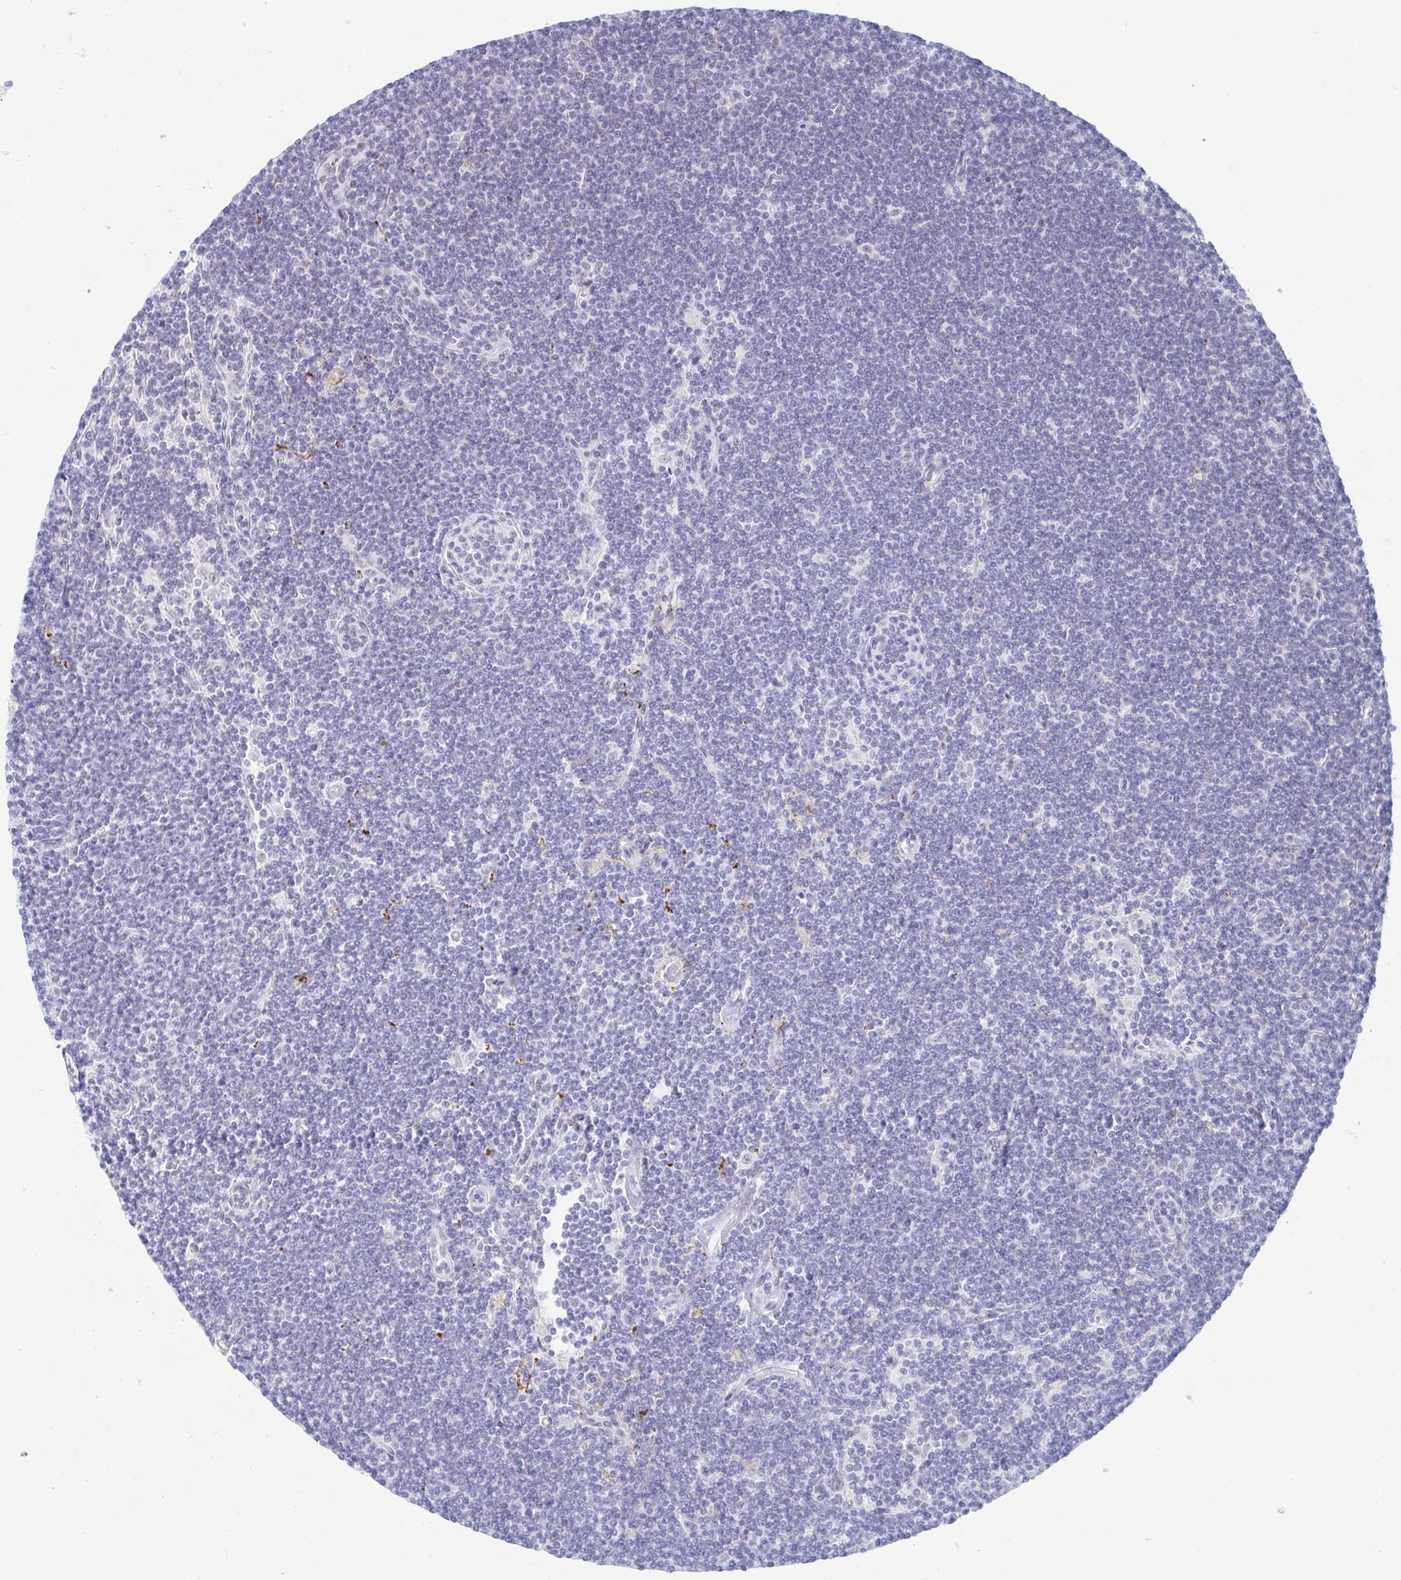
{"staining": {"intensity": "negative", "quantity": "none", "location": "none"}, "tissue": "lymphoma", "cell_type": "Tumor cells", "image_type": "cancer", "snomed": [{"axis": "morphology", "description": "Malignant lymphoma, non-Hodgkin's type, Low grade"}, {"axis": "topography", "description": "Lymph node"}], "caption": "The photomicrograph reveals no significant expression in tumor cells of low-grade malignant lymphoma, non-Hodgkin's type. The staining is performed using DAB brown chromogen with nuclei counter-stained in using hematoxylin.", "gene": "COL28A1", "patient": {"sex": "female", "age": 73}}